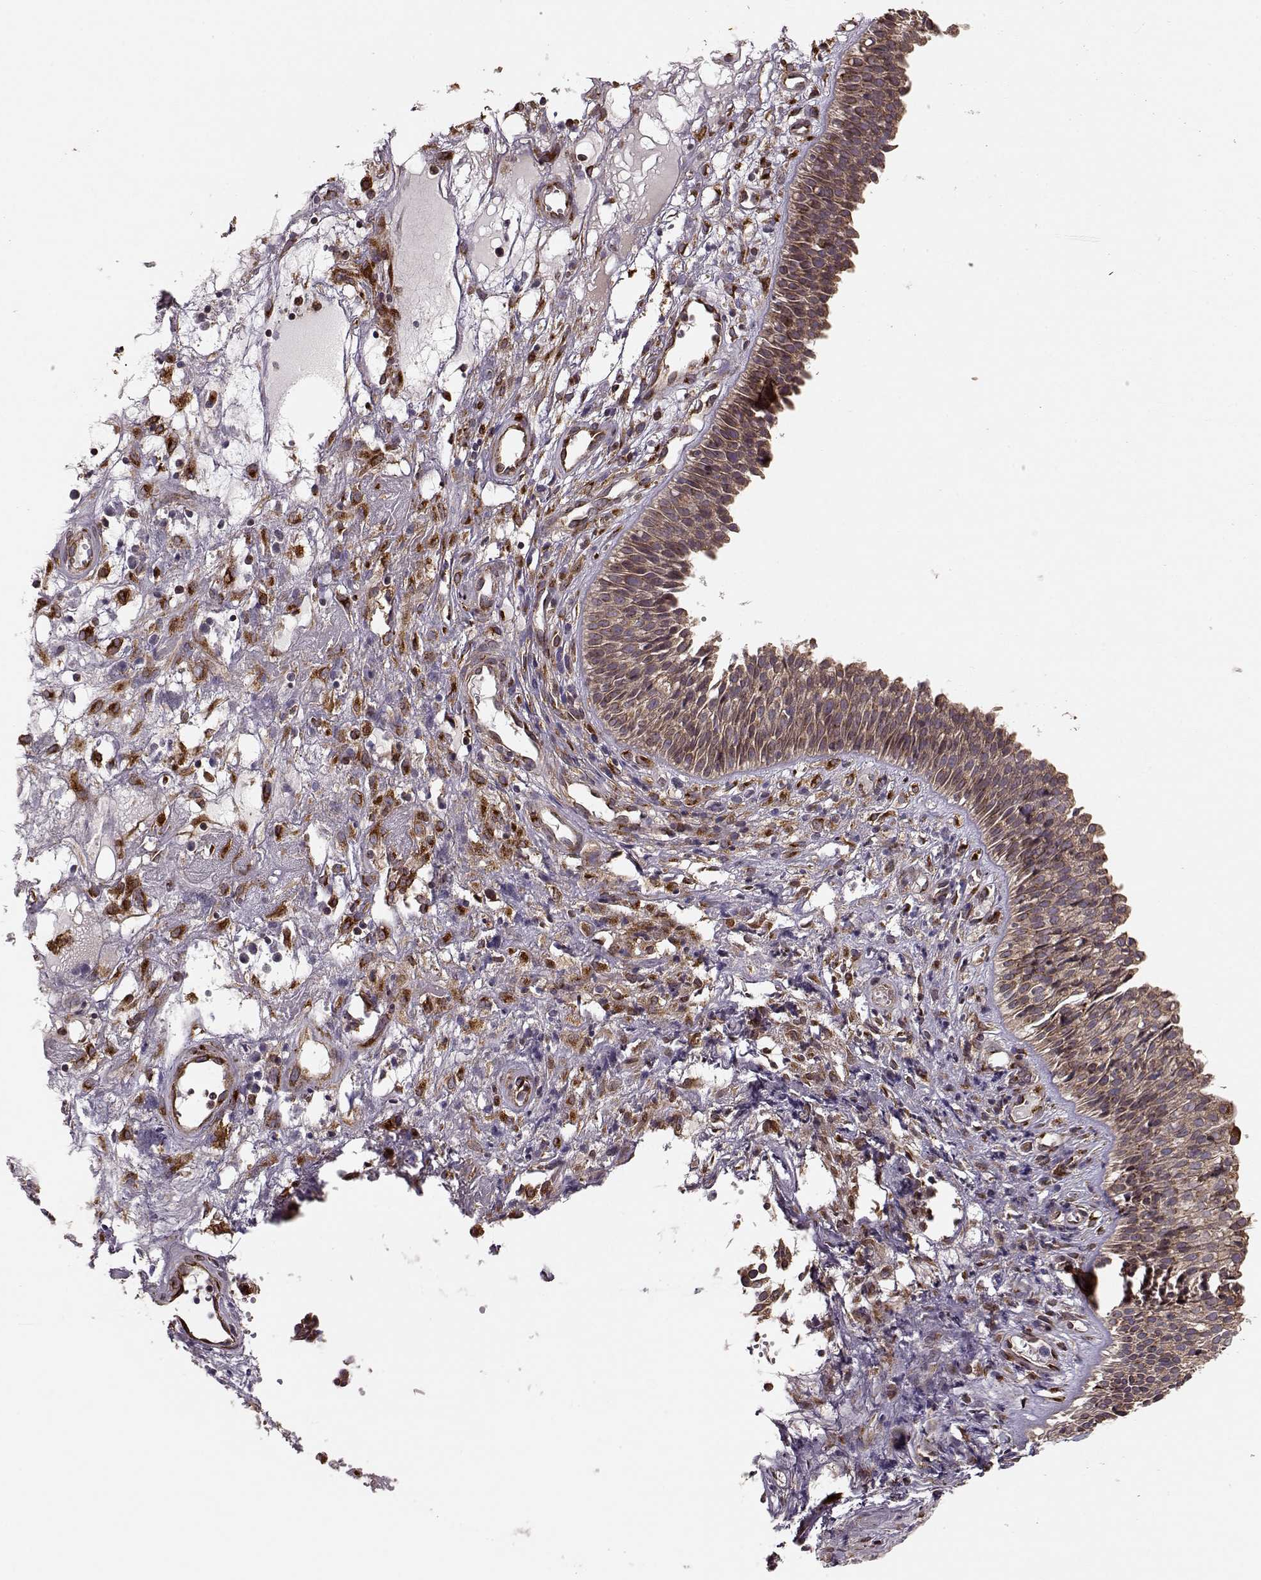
{"staining": {"intensity": "strong", "quantity": ">75%", "location": "cytoplasmic/membranous"}, "tissue": "nasopharynx", "cell_type": "Respiratory epithelial cells", "image_type": "normal", "snomed": [{"axis": "morphology", "description": "Normal tissue, NOS"}, {"axis": "topography", "description": "Nasopharynx"}], "caption": "Protein expression analysis of benign nasopharynx reveals strong cytoplasmic/membranous staining in about >75% of respiratory epithelial cells.", "gene": "YIPF5", "patient": {"sex": "male", "age": 31}}